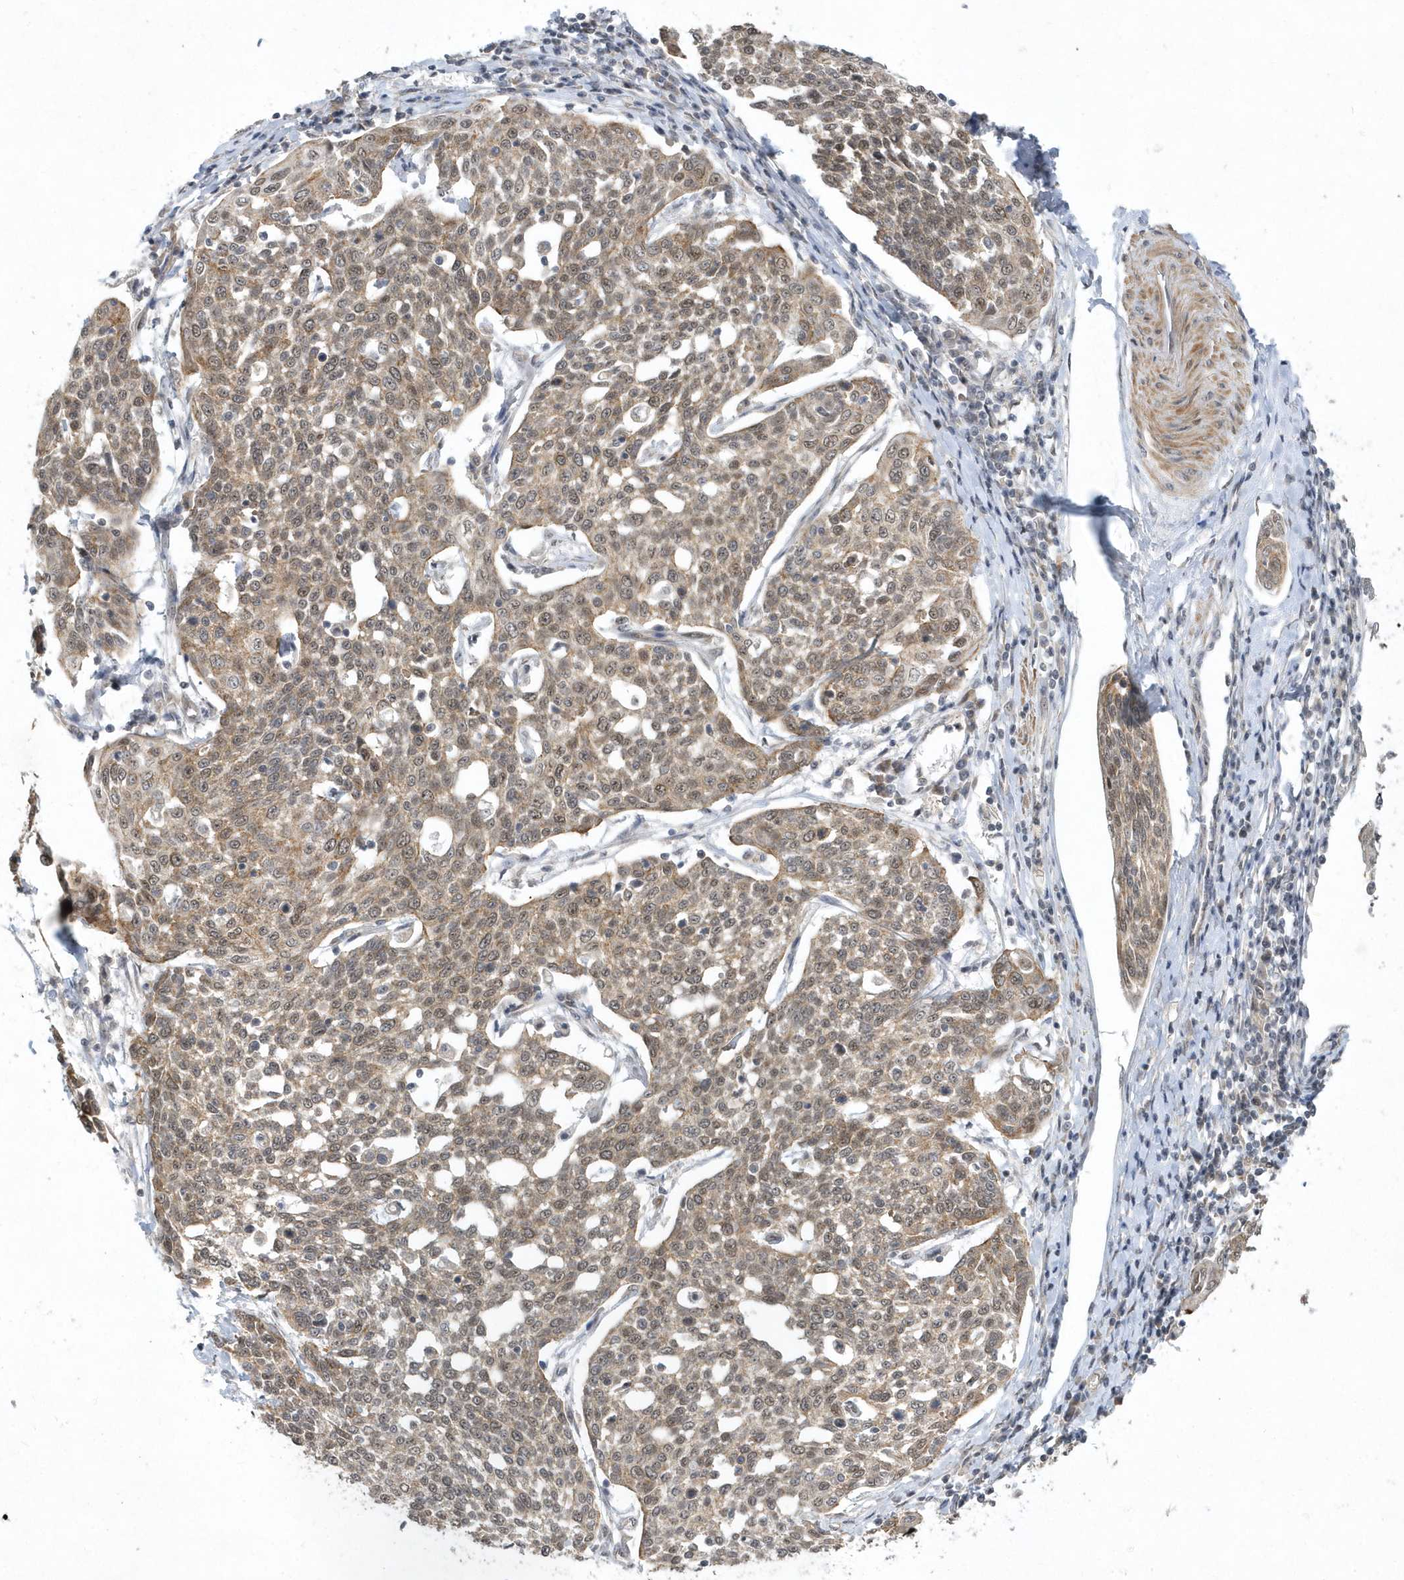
{"staining": {"intensity": "moderate", "quantity": ">75%", "location": "cytoplasmic/membranous,nuclear"}, "tissue": "cervical cancer", "cell_type": "Tumor cells", "image_type": "cancer", "snomed": [{"axis": "morphology", "description": "Squamous cell carcinoma, NOS"}, {"axis": "topography", "description": "Cervix"}], "caption": "Immunohistochemistry (IHC) (DAB) staining of human cervical squamous cell carcinoma displays moderate cytoplasmic/membranous and nuclear protein staining in about >75% of tumor cells. Nuclei are stained in blue.", "gene": "MXI1", "patient": {"sex": "female", "age": 34}}